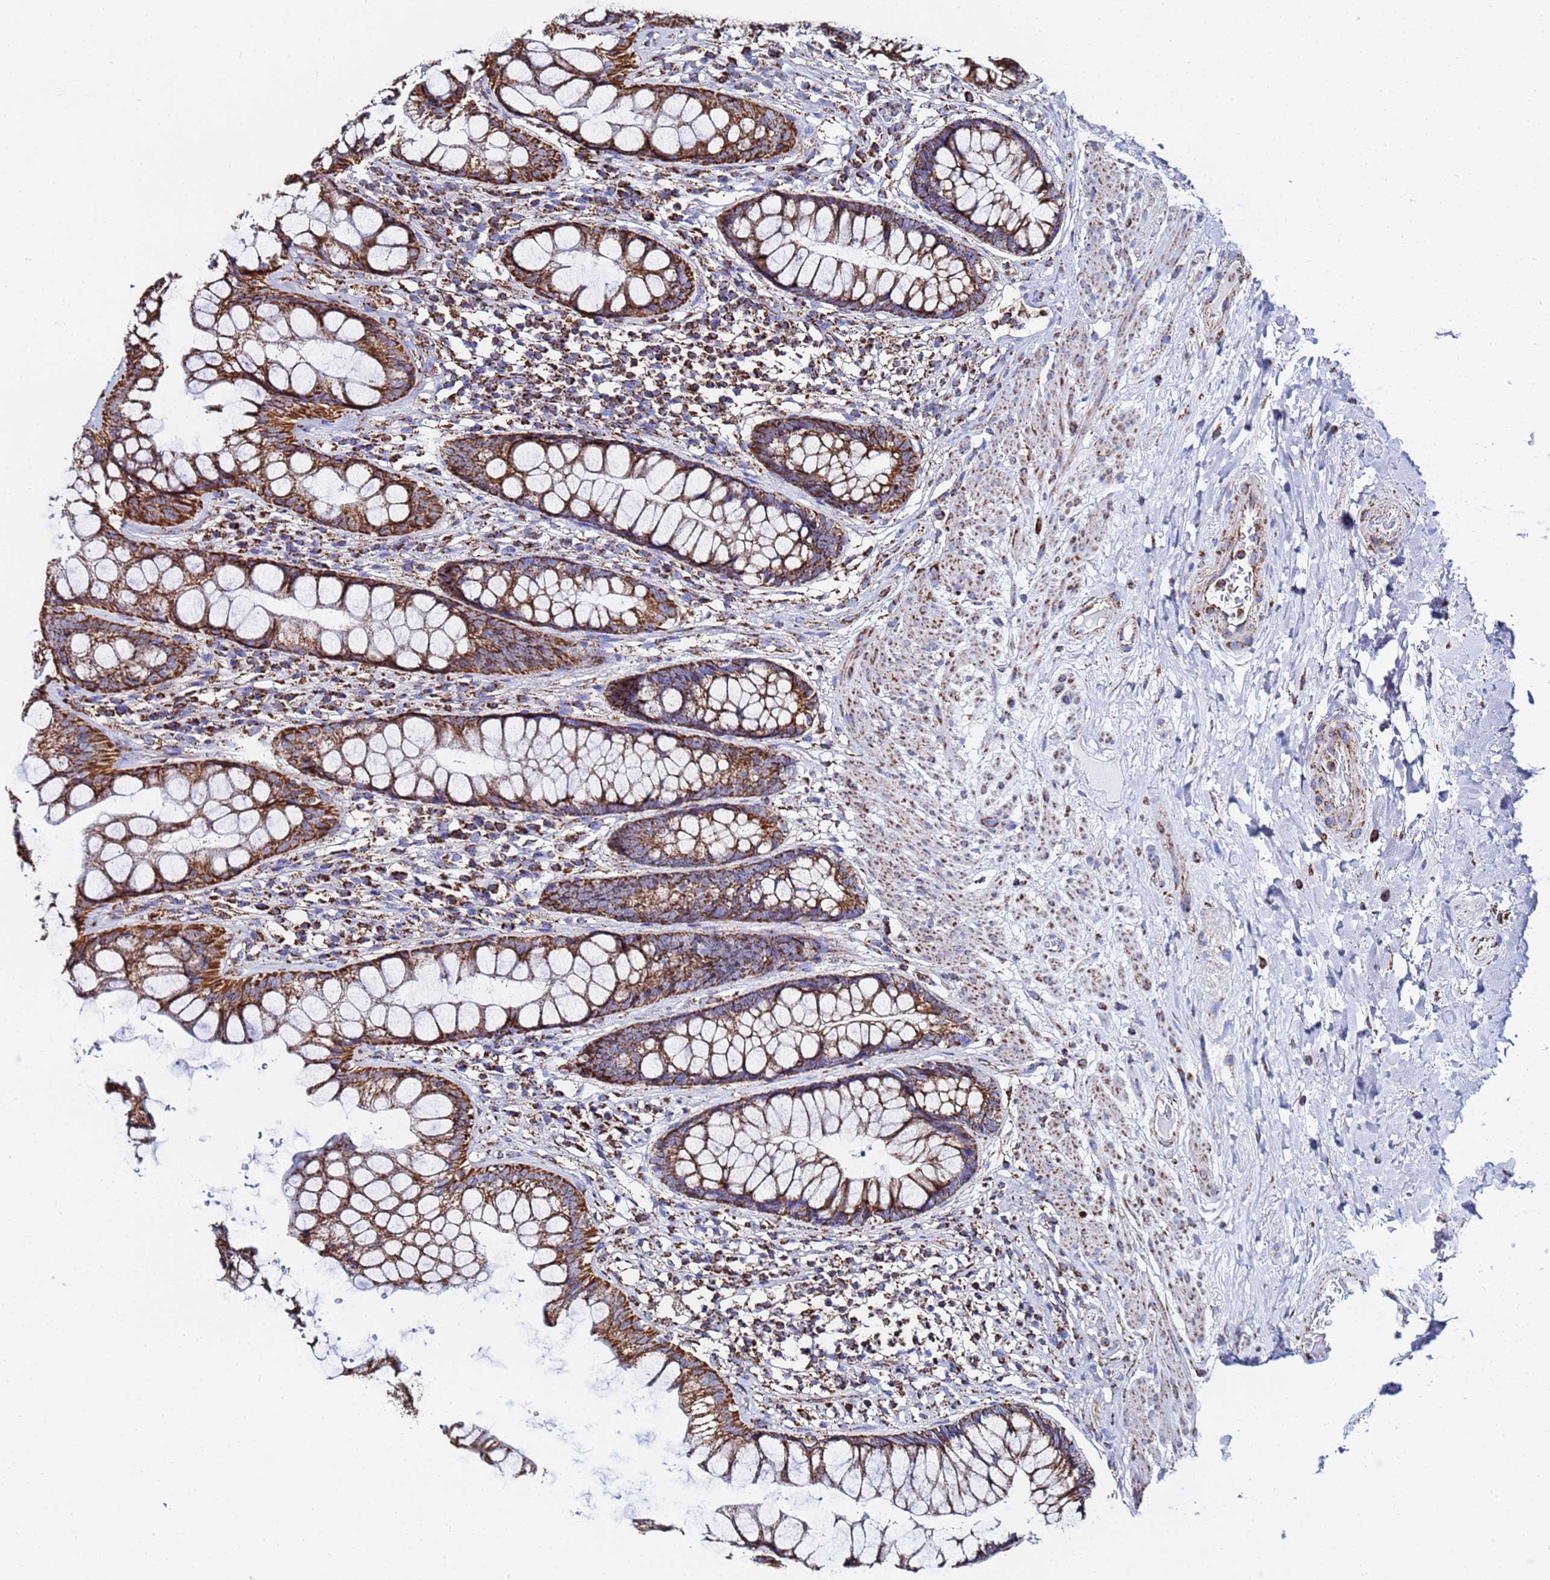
{"staining": {"intensity": "strong", "quantity": ">75%", "location": "cytoplasmic/membranous"}, "tissue": "rectum", "cell_type": "Glandular cells", "image_type": "normal", "snomed": [{"axis": "morphology", "description": "Normal tissue, NOS"}, {"axis": "topography", "description": "Rectum"}], "caption": "Strong cytoplasmic/membranous expression for a protein is seen in about >75% of glandular cells of benign rectum using immunohistochemistry (IHC).", "gene": "GLUD1", "patient": {"sex": "male", "age": 74}}